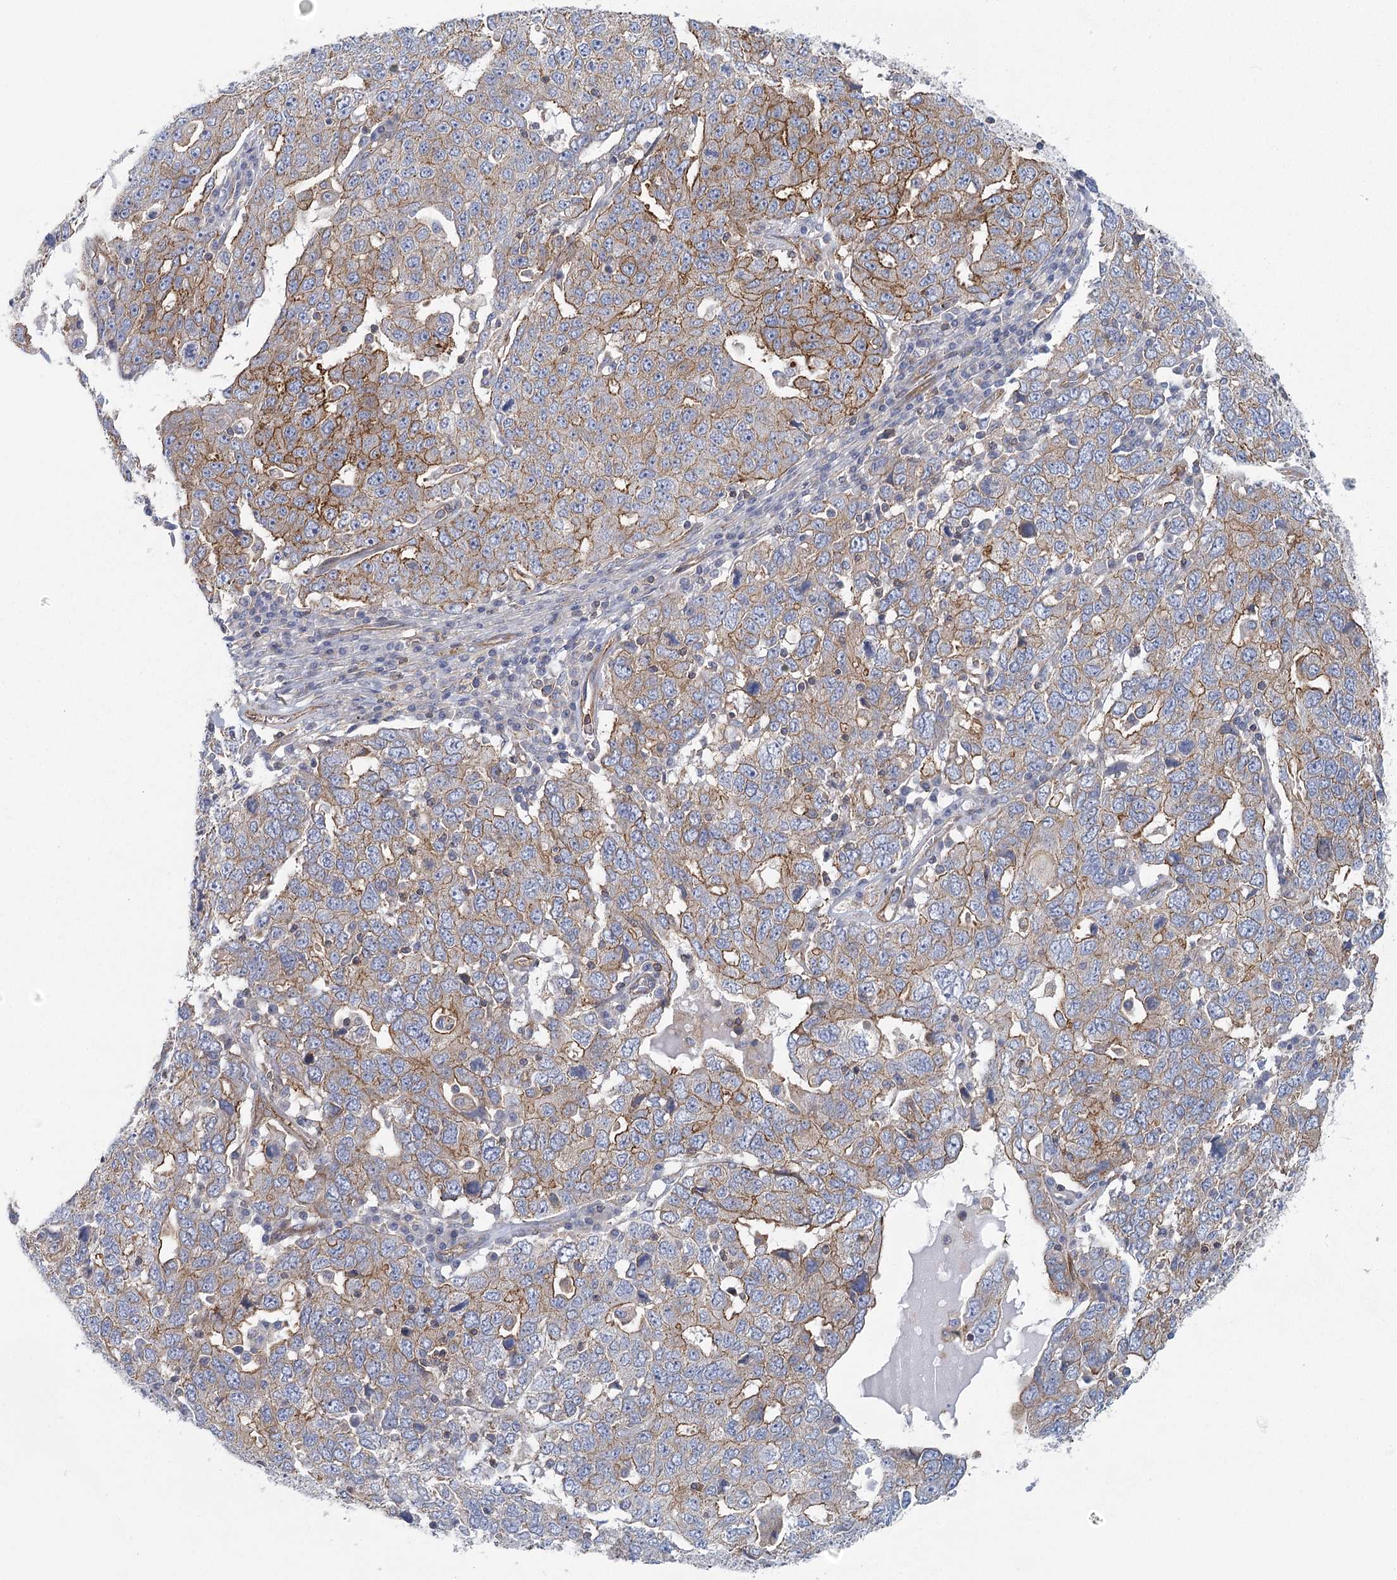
{"staining": {"intensity": "moderate", "quantity": ">75%", "location": "cytoplasmic/membranous"}, "tissue": "ovarian cancer", "cell_type": "Tumor cells", "image_type": "cancer", "snomed": [{"axis": "morphology", "description": "Carcinoma, endometroid"}, {"axis": "topography", "description": "Ovary"}], "caption": "DAB (3,3'-diaminobenzidine) immunohistochemical staining of human endometroid carcinoma (ovarian) displays moderate cytoplasmic/membranous protein staining in approximately >75% of tumor cells.", "gene": "IFT46", "patient": {"sex": "female", "age": 62}}